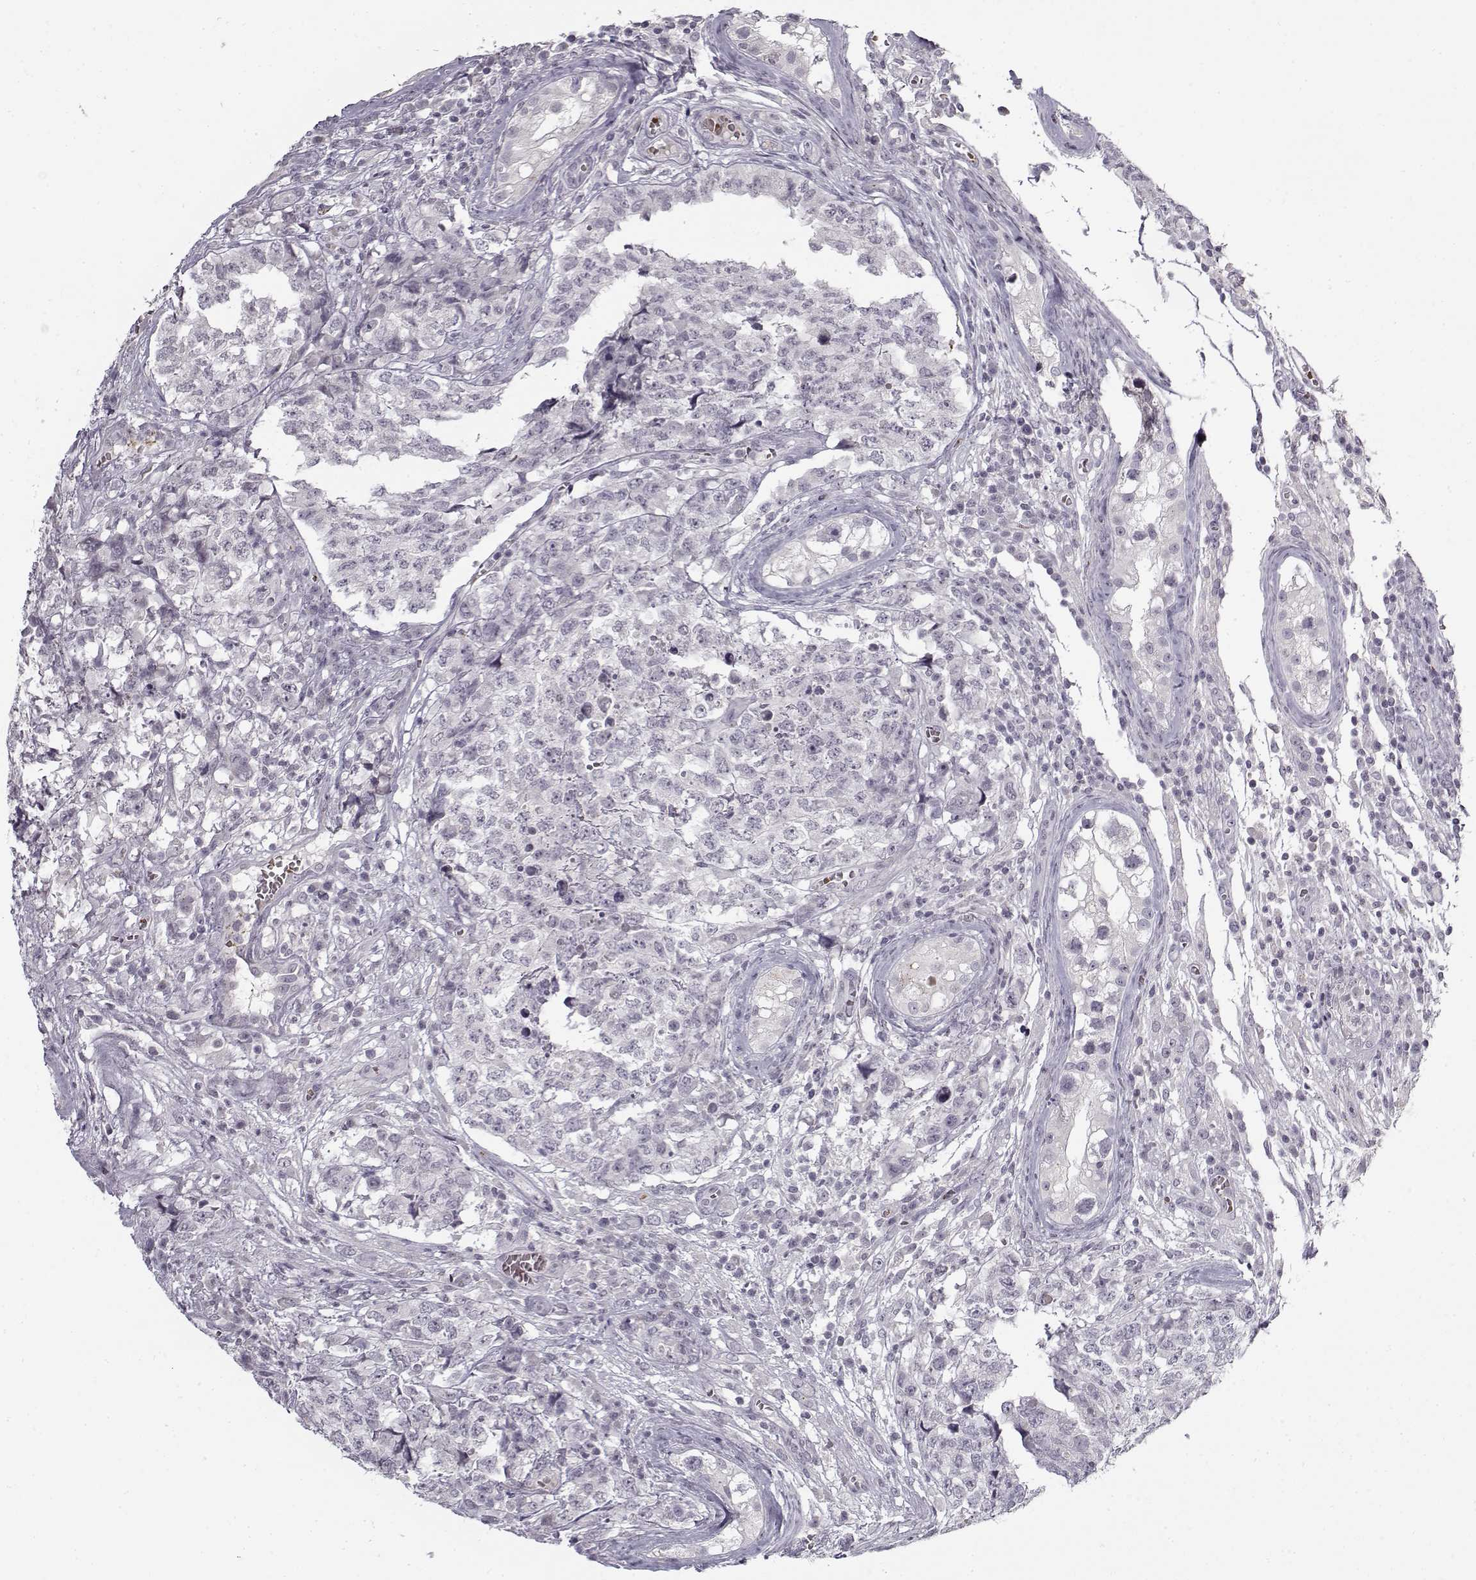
{"staining": {"intensity": "negative", "quantity": "none", "location": "none"}, "tissue": "testis cancer", "cell_type": "Tumor cells", "image_type": "cancer", "snomed": [{"axis": "morphology", "description": "Carcinoma, Embryonal, NOS"}, {"axis": "topography", "description": "Testis"}], "caption": "Protein analysis of testis embryonal carcinoma displays no significant expression in tumor cells. (DAB (3,3'-diaminobenzidine) immunohistochemistry with hematoxylin counter stain).", "gene": "SNCA", "patient": {"sex": "male", "age": 23}}